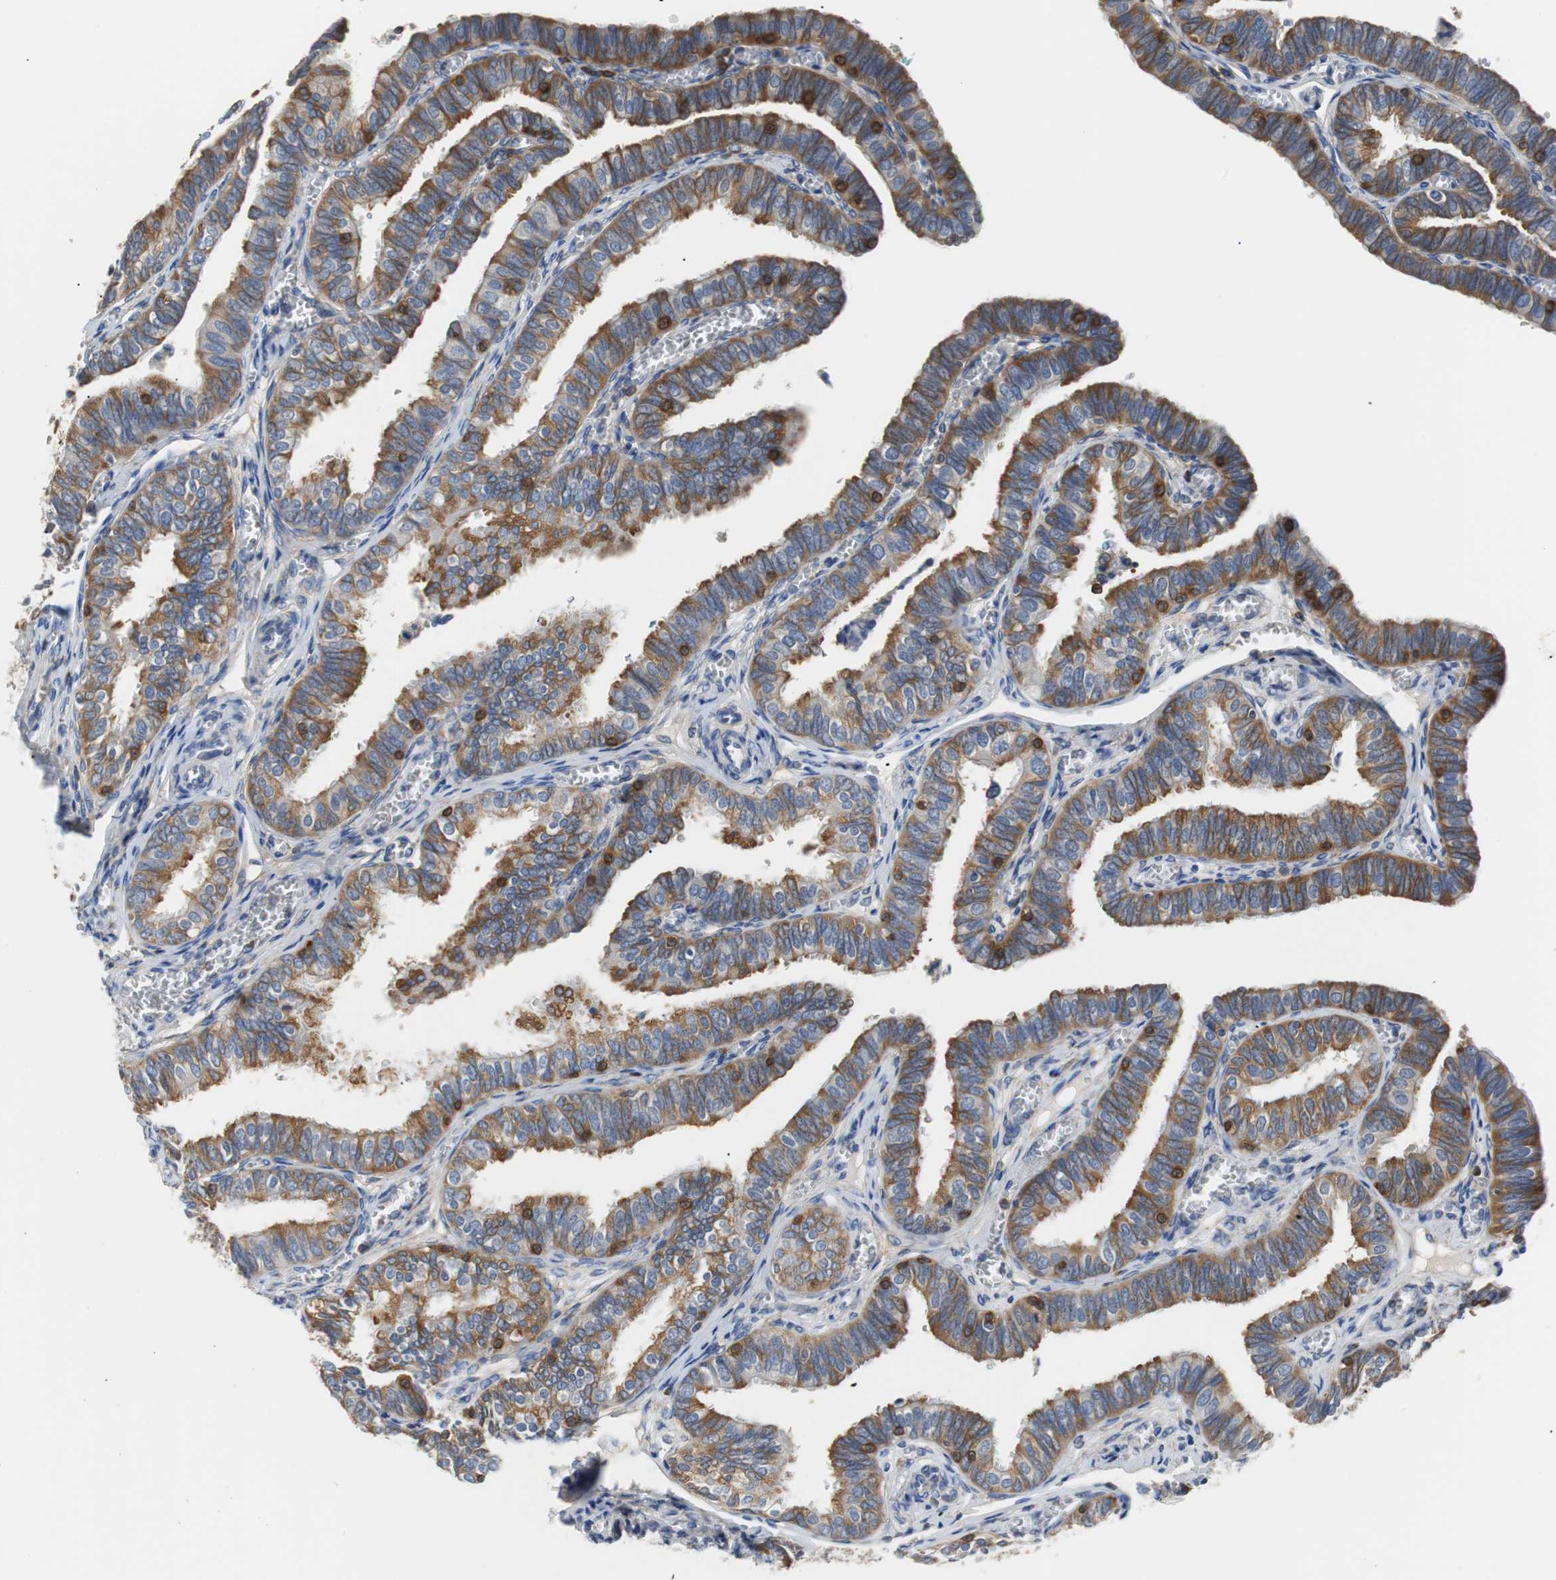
{"staining": {"intensity": "strong", "quantity": "25%-75%", "location": "cytoplasmic/membranous"}, "tissue": "fallopian tube", "cell_type": "Glandular cells", "image_type": "normal", "snomed": [{"axis": "morphology", "description": "Normal tissue, NOS"}, {"axis": "topography", "description": "Fallopian tube"}], "caption": "This histopathology image demonstrates IHC staining of benign fallopian tube, with high strong cytoplasmic/membranous staining in about 25%-75% of glandular cells.", "gene": "TSC22D4", "patient": {"sex": "female", "age": 46}}